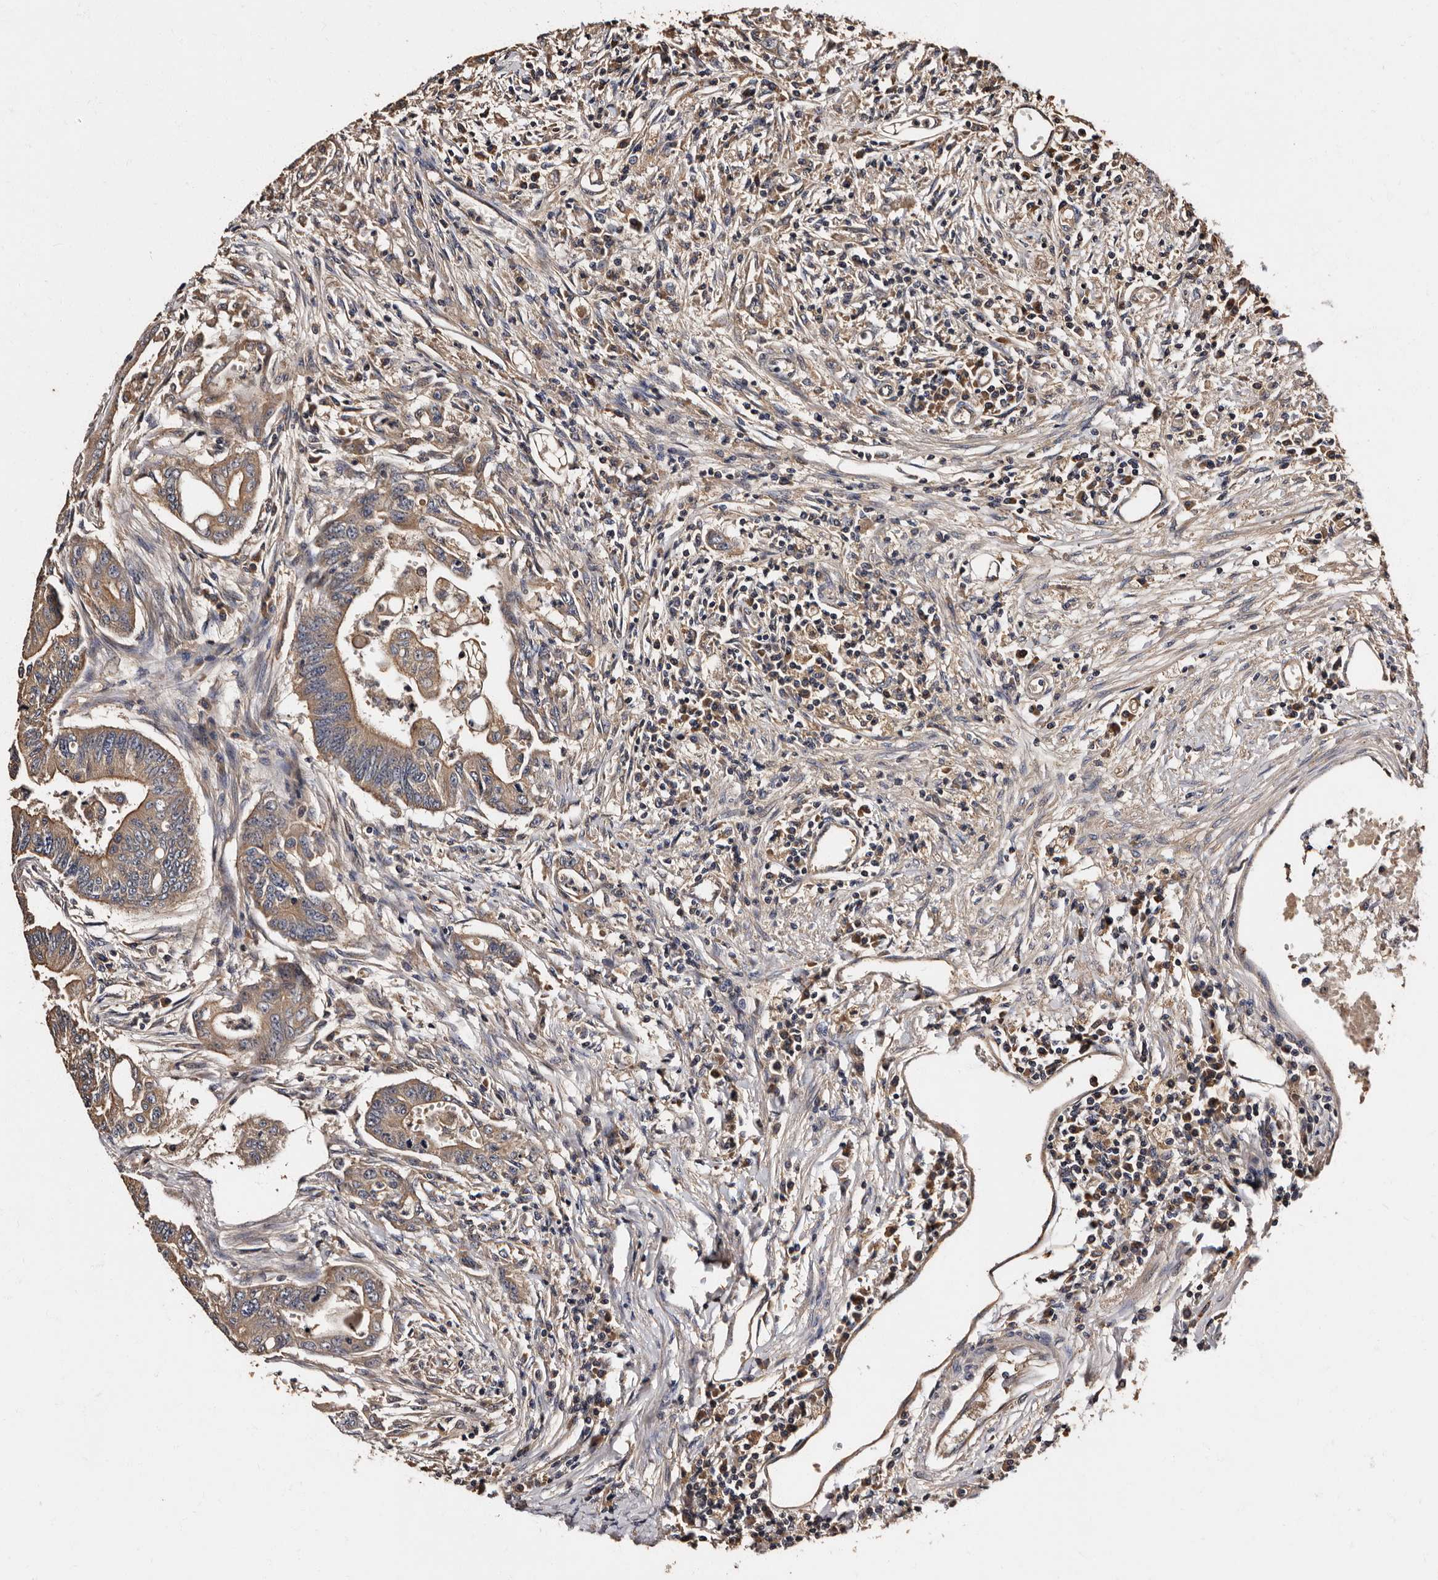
{"staining": {"intensity": "moderate", "quantity": ">75%", "location": "cytoplasmic/membranous"}, "tissue": "colorectal cancer", "cell_type": "Tumor cells", "image_type": "cancer", "snomed": [{"axis": "morphology", "description": "Adenoma, NOS"}, {"axis": "morphology", "description": "Adenocarcinoma, NOS"}, {"axis": "topography", "description": "Colon"}], "caption": "Protein staining exhibits moderate cytoplasmic/membranous expression in approximately >75% of tumor cells in colorectal adenoma.", "gene": "ADCK5", "patient": {"sex": "male", "age": 79}}